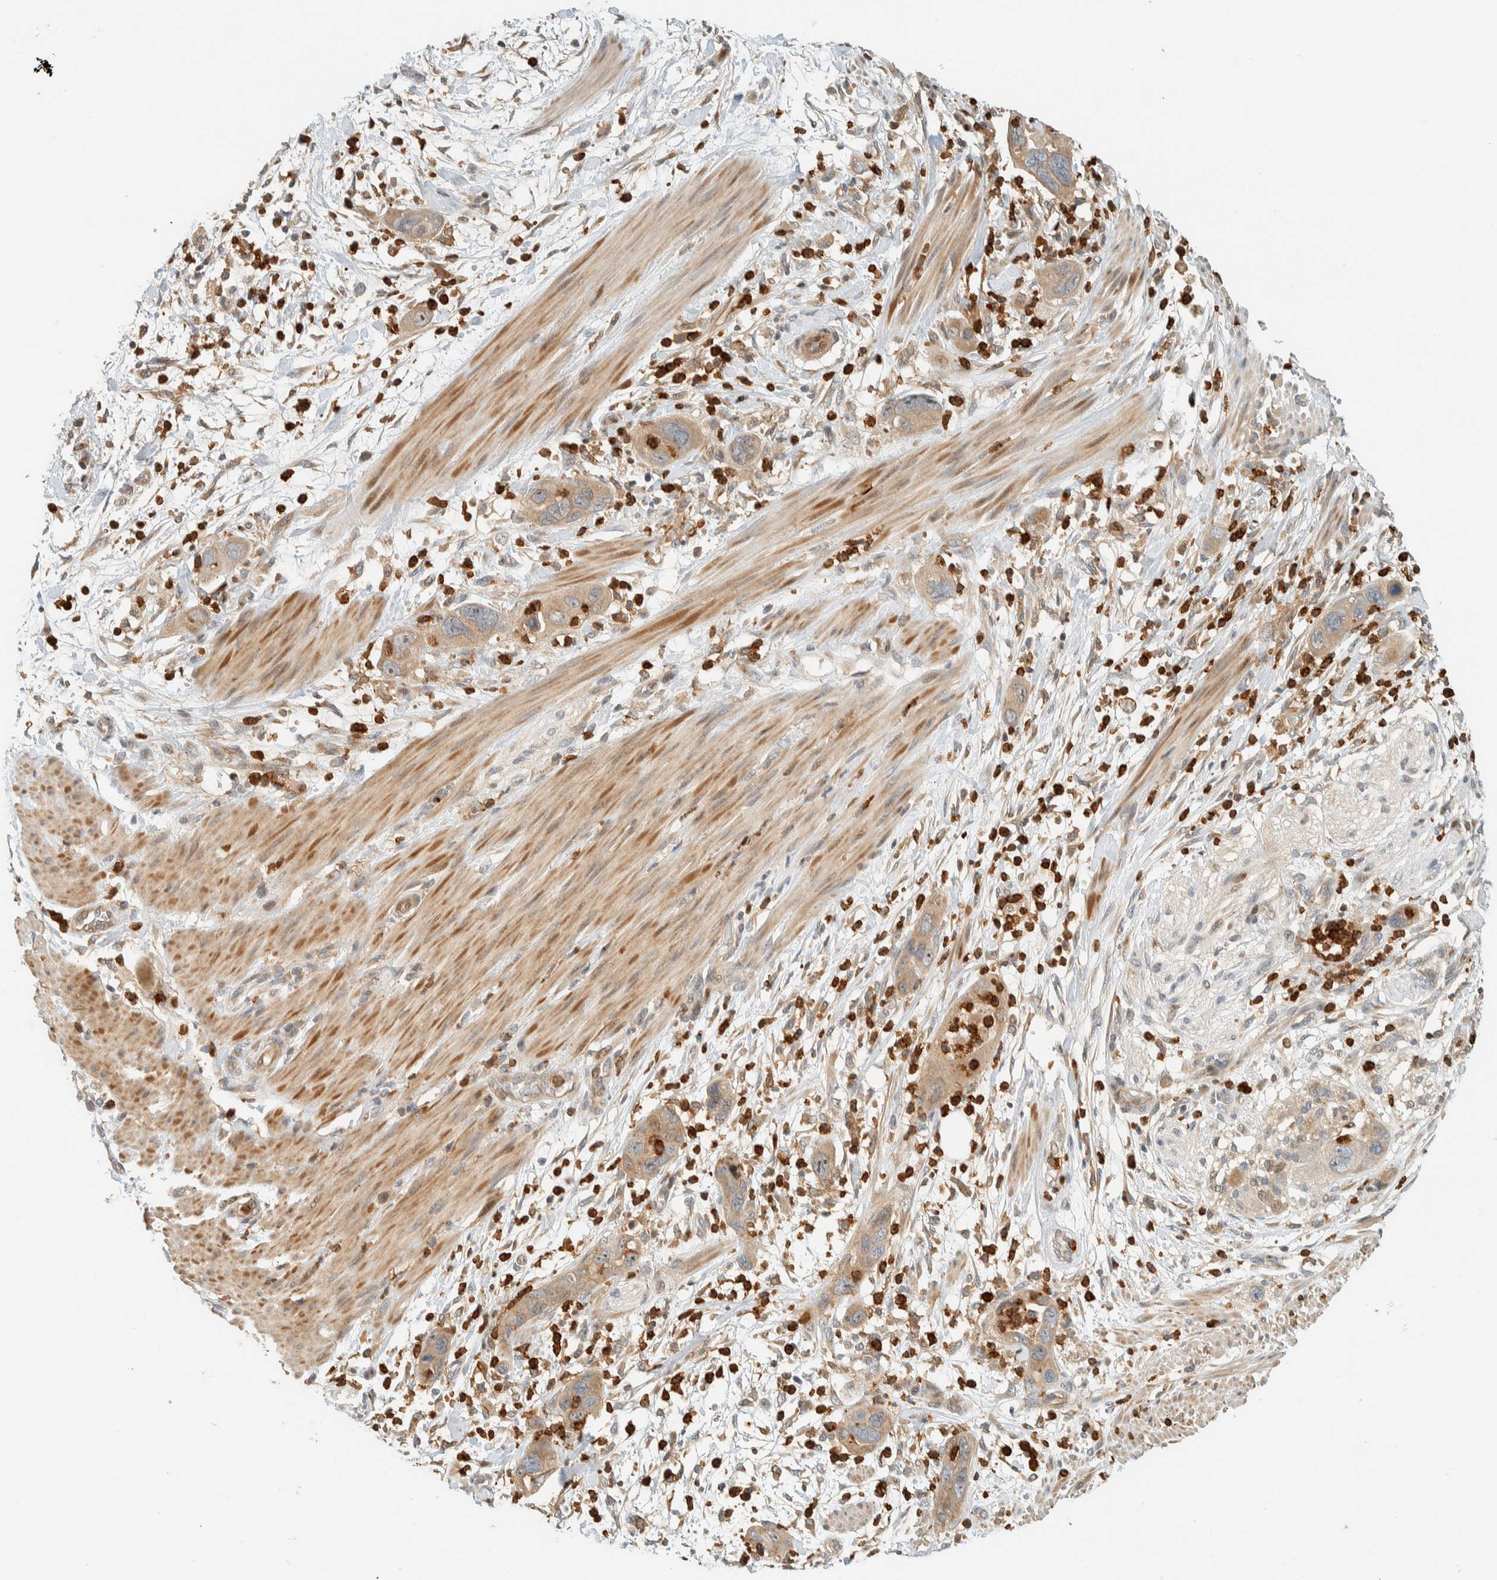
{"staining": {"intensity": "weak", "quantity": ">75%", "location": "cytoplasmic/membranous"}, "tissue": "pancreatic cancer", "cell_type": "Tumor cells", "image_type": "cancer", "snomed": [{"axis": "morphology", "description": "Adenocarcinoma, NOS"}, {"axis": "topography", "description": "Pancreas"}], "caption": "A brown stain labels weak cytoplasmic/membranous expression of a protein in pancreatic cancer (adenocarcinoma) tumor cells.", "gene": "CCDC171", "patient": {"sex": "female", "age": 71}}